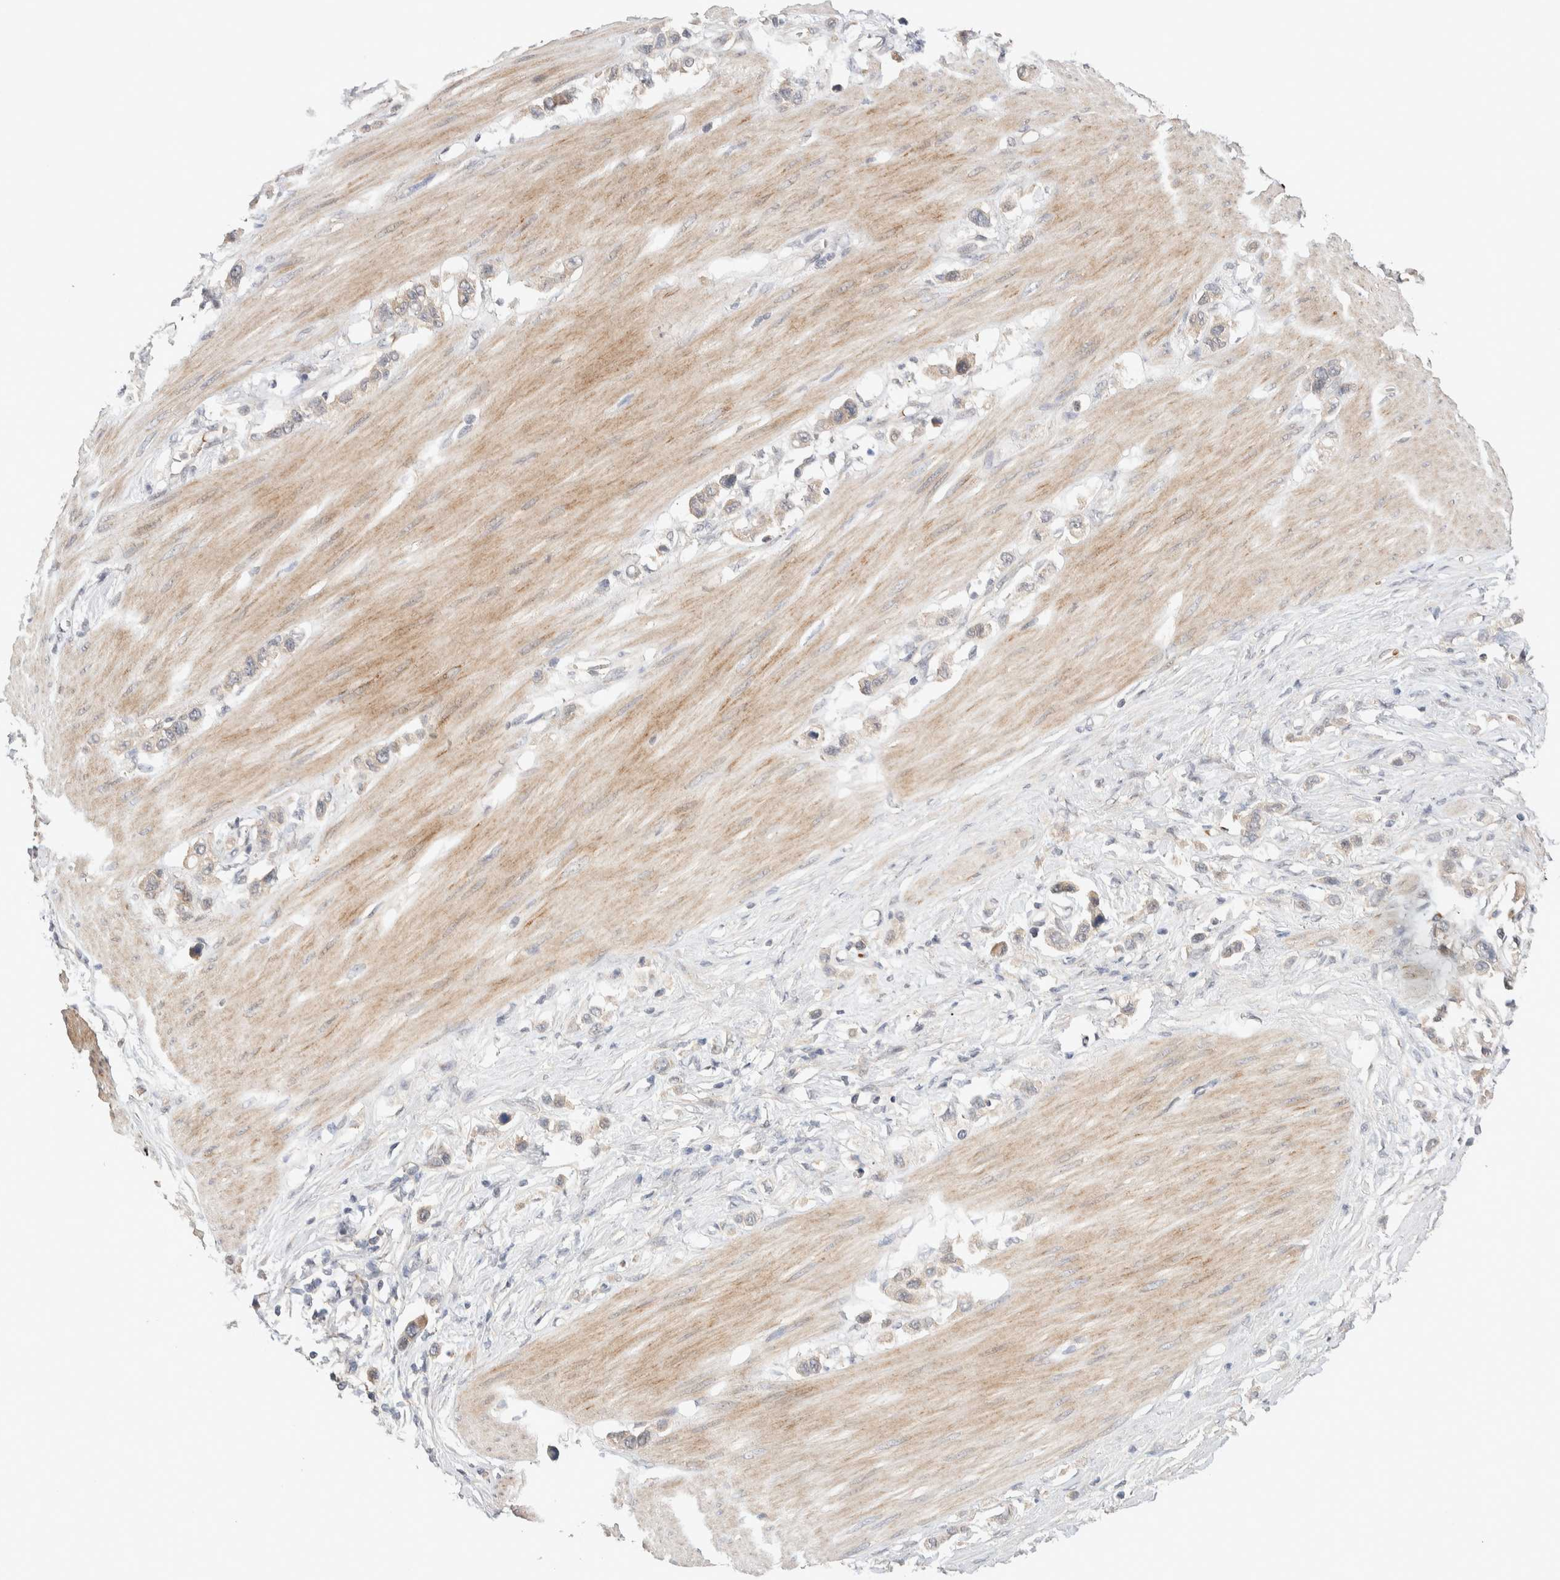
{"staining": {"intensity": "negative", "quantity": "none", "location": "none"}, "tissue": "stomach cancer", "cell_type": "Tumor cells", "image_type": "cancer", "snomed": [{"axis": "morphology", "description": "Adenocarcinoma, NOS"}, {"axis": "topography", "description": "Stomach"}], "caption": "DAB (3,3'-diaminobenzidine) immunohistochemical staining of human stomach adenocarcinoma reveals no significant positivity in tumor cells.", "gene": "CASK", "patient": {"sex": "female", "age": 65}}